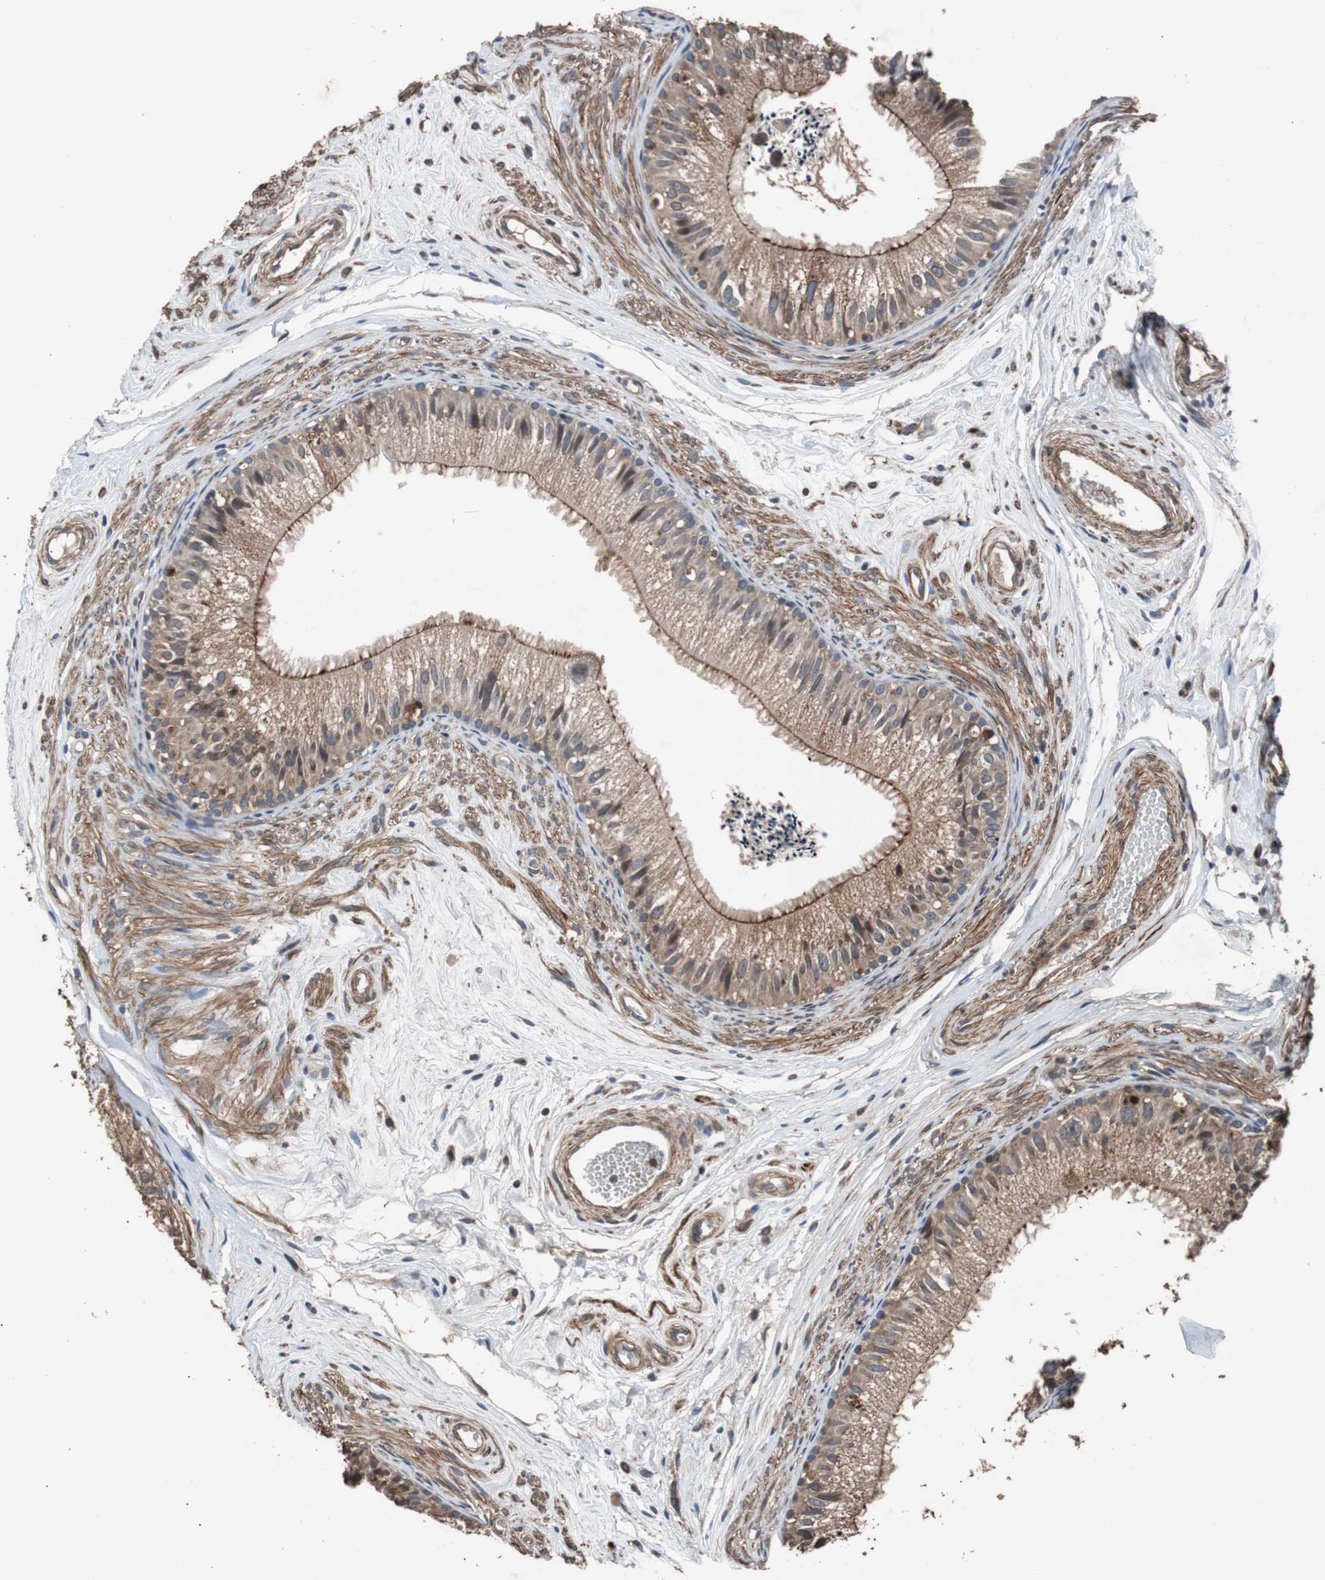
{"staining": {"intensity": "strong", "quantity": ">75%", "location": "cytoplasmic/membranous"}, "tissue": "epididymis", "cell_type": "Glandular cells", "image_type": "normal", "snomed": [{"axis": "morphology", "description": "Normal tissue, NOS"}, {"axis": "topography", "description": "Epididymis"}], "caption": "High-magnification brightfield microscopy of benign epididymis stained with DAB (3,3'-diaminobenzidine) (brown) and counterstained with hematoxylin (blue). glandular cells exhibit strong cytoplasmic/membranous positivity is seen in about>75% of cells. Using DAB (3,3'-diaminobenzidine) (brown) and hematoxylin (blue) stains, captured at high magnification using brightfield microscopy.", "gene": "PITRM1", "patient": {"sex": "male", "age": 56}}